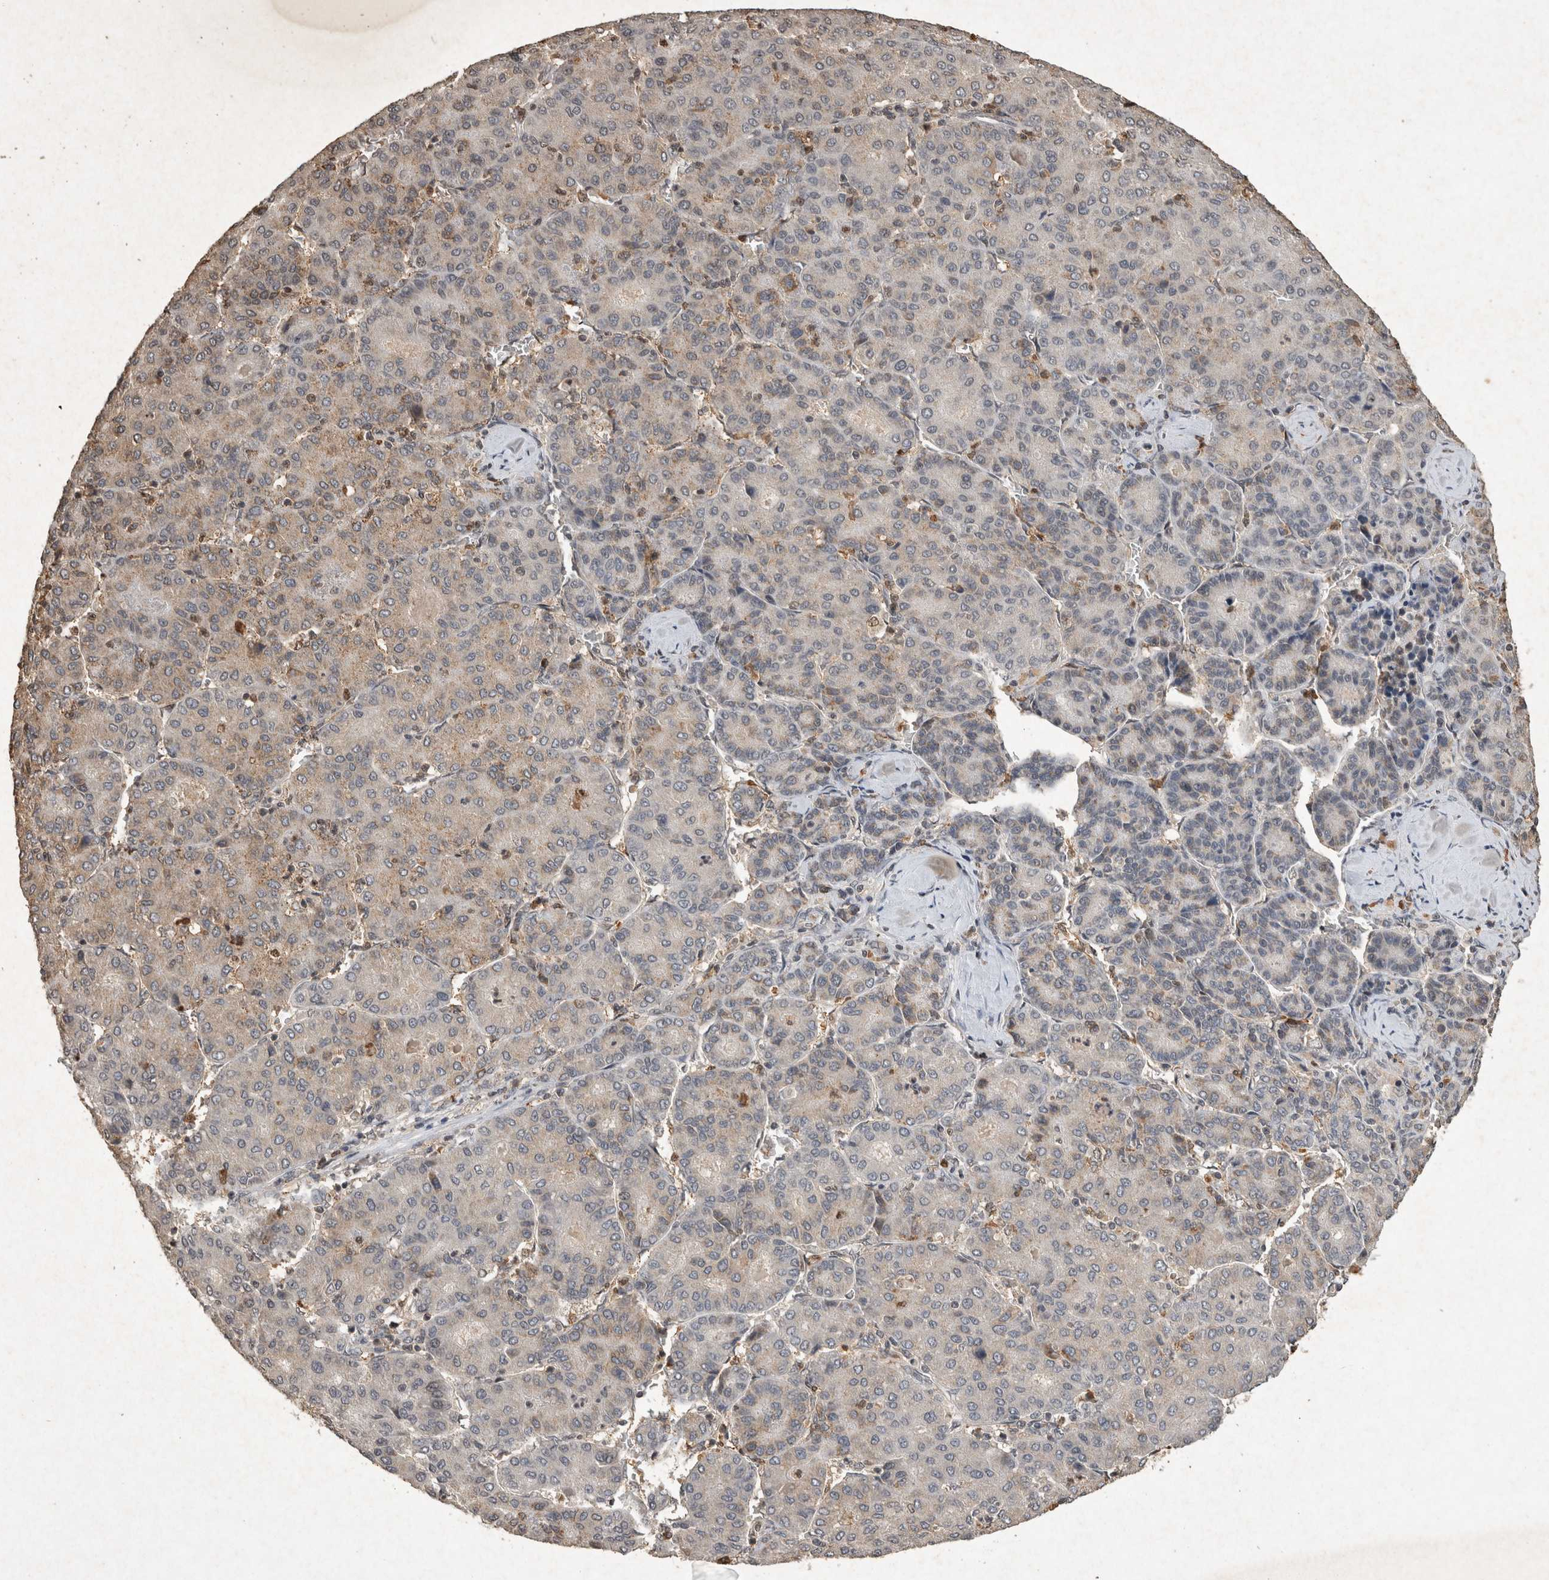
{"staining": {"intensity": "weak", "quantity": "<25%", "location": "cytoplasmic/membranous"}, "tissue": "liver cancer", "cell_type": "Tumor cells", "image_type": "cancer", "snomed": [{"axis": "morphology", "description": "Carcinoma, Hepatocellular, NOS"}, {"axis": "topography", "description": "Liver"}], "caption": "Immunohistochemical staining of hepatocellular carcinoma (liver) displays no significant expression in tumor cells.", "gene": "HRK", "patient": {"sex": "male", "age": 65}}